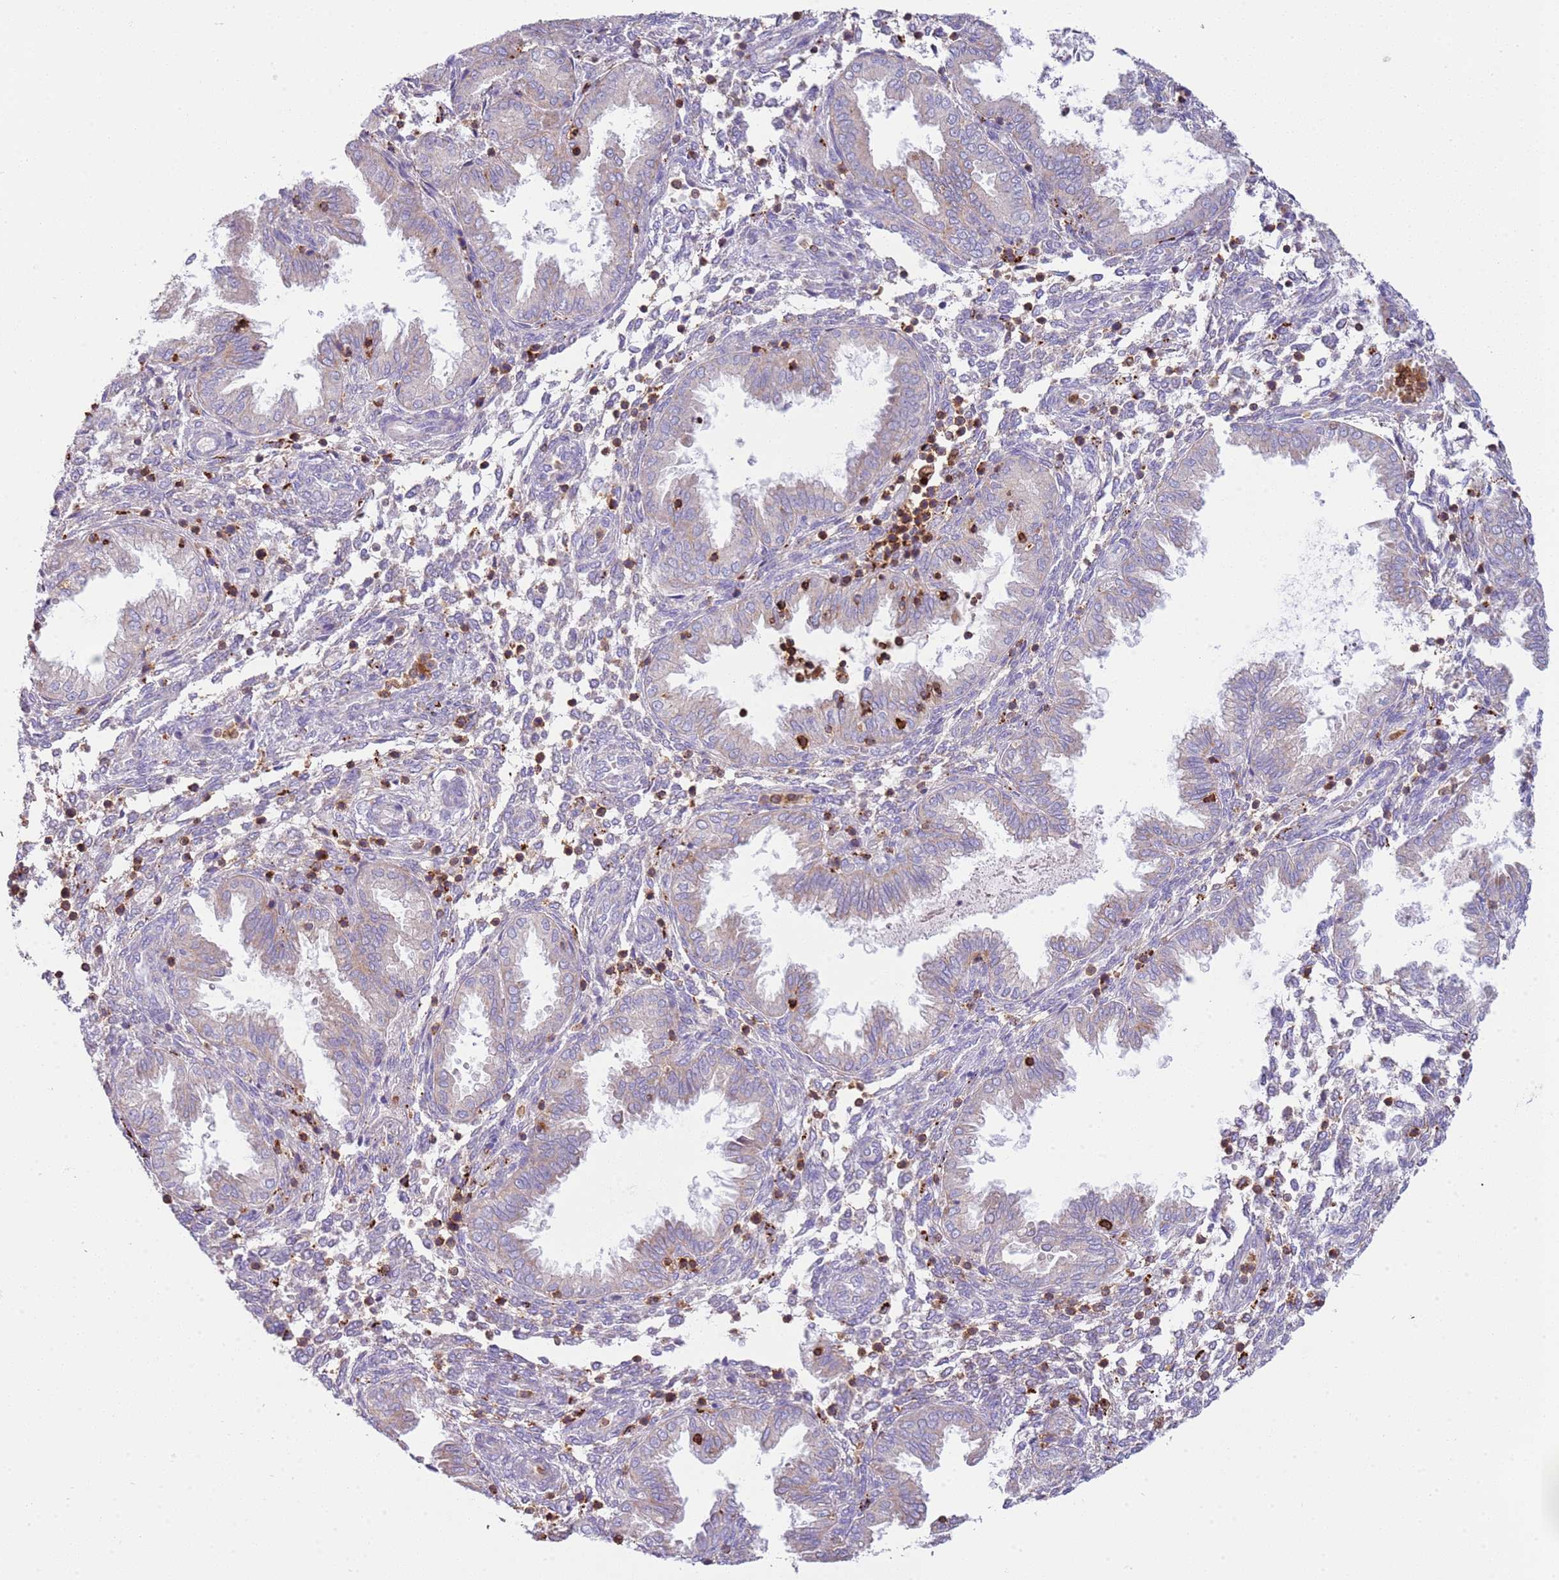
{"staining": {"intensity": "strong", "quantity": "<25%", "location": "cytoplasmic/membranous"}, "tissue": "endometrium", "cell_type": "Cells in endometrial stroma", "image_type": "normal", "snomed": [{"axis": "morphology", "description": "Normal tissue, NOS"}, {"axis": "topography", "description": "Endometrium"}], "caption": "DAB (3,3'-diaminobenzidine) immunohistochemical staining of benign human endometrium demonstrates strong cytoplasmic/membranous protein staining in about <25% of cells in endometrial stroma.", "gene": "TTPAL", "patient": {"sex": "female", "age": 33}}